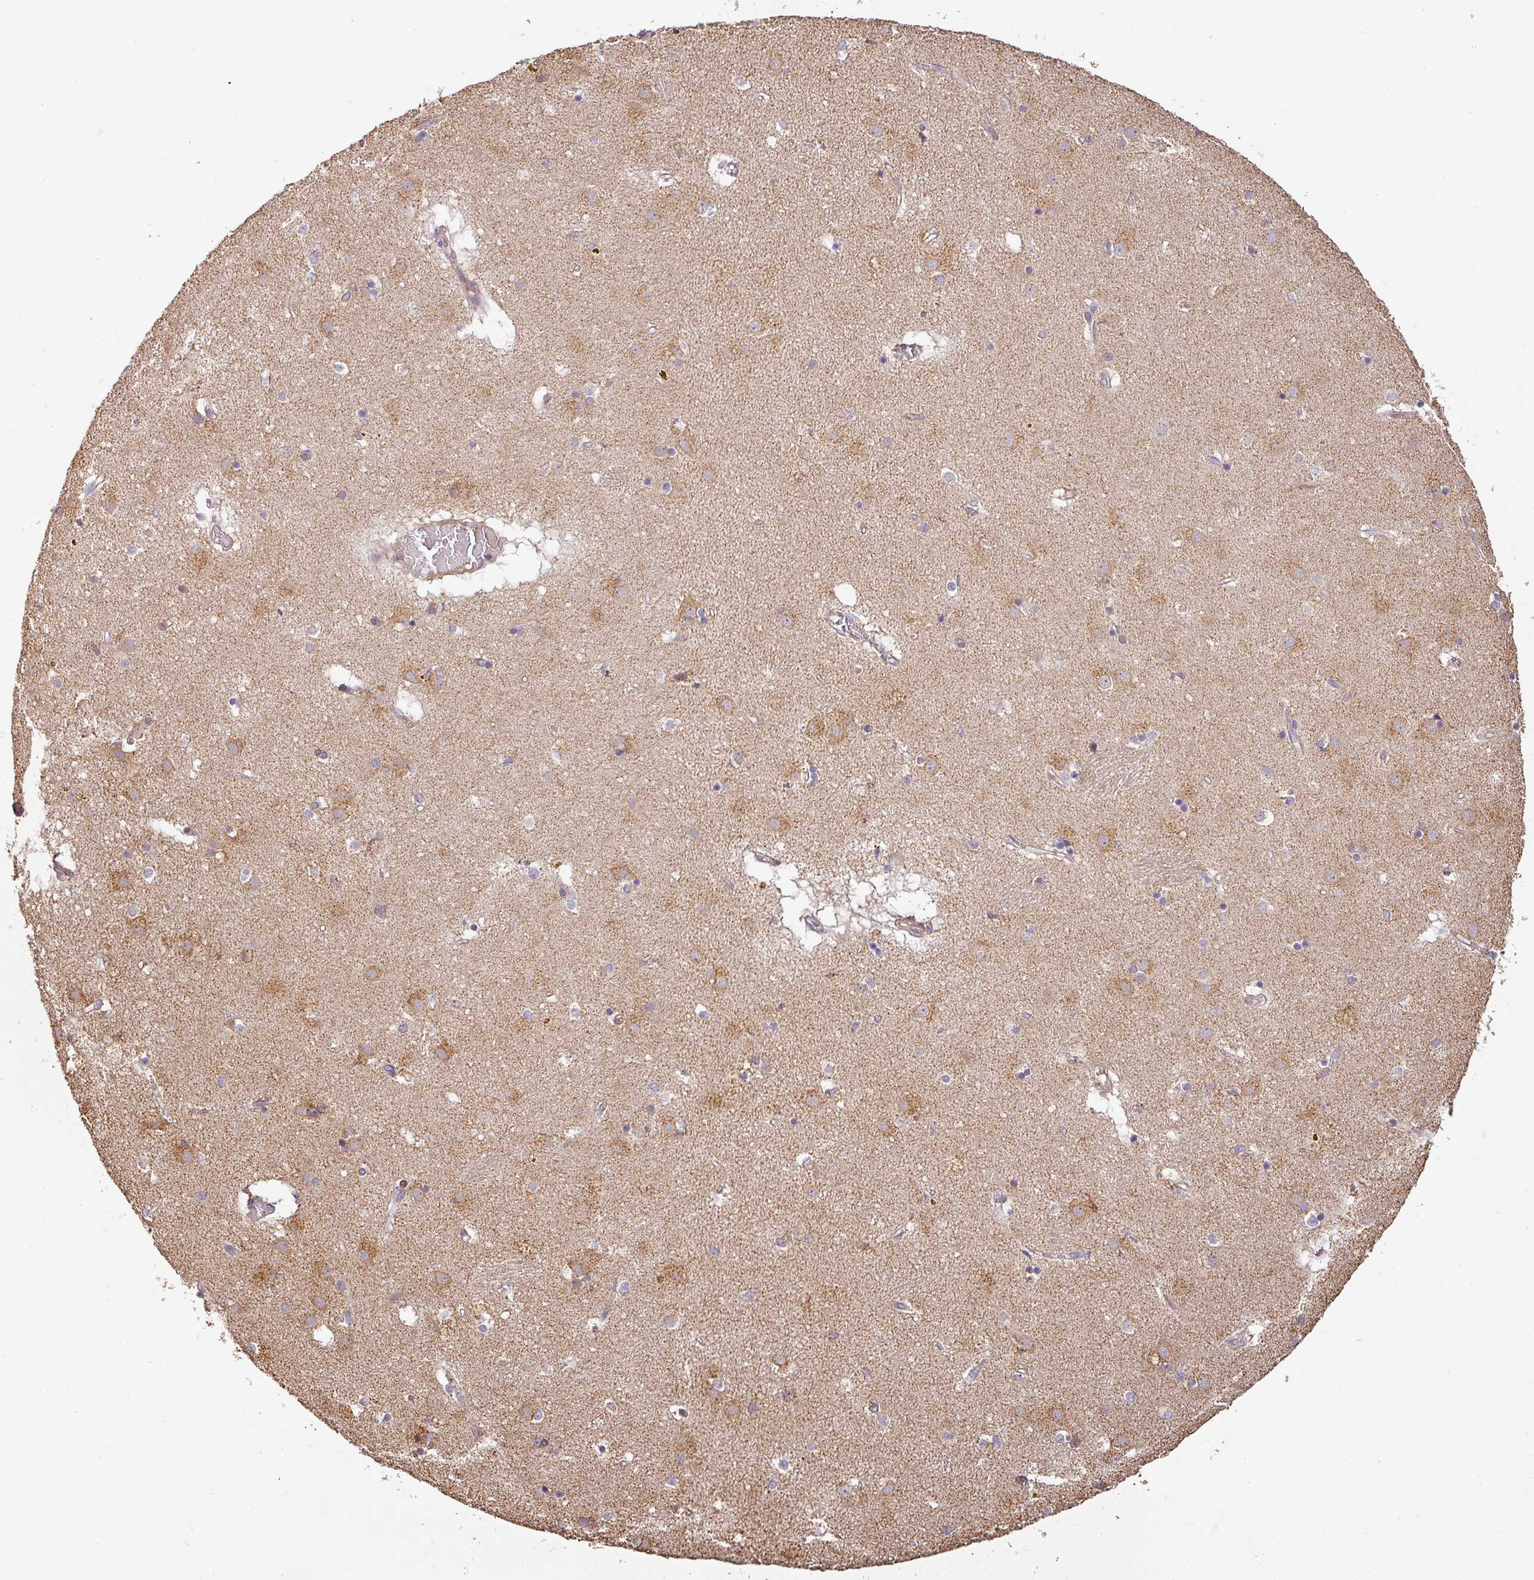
{"staining": {"intensity": "weak", "quantity": "25%-75%", "location": "cytoplasmic/membranous"}, "tissue": "caudate", "cell_type": "Glial cells", "image_type": "normal", "snomed": [{"axis": "morphology", "description": "Normal tissue, NOS"}, {"axis": "topography", "description": "Lateral ventricle wall"}], "caption": "Immunohistochemistry photomicrograph of normal caudate: caudate stained using IHC exhibits low levels of weak protein expression localized specifically in the cytoplasmic/membranous of glial cells, appearing as a cytoplasmic/membranous brown color.", "gene": "BPIFB3", "patient": {"sex": "male", "age": 70}}